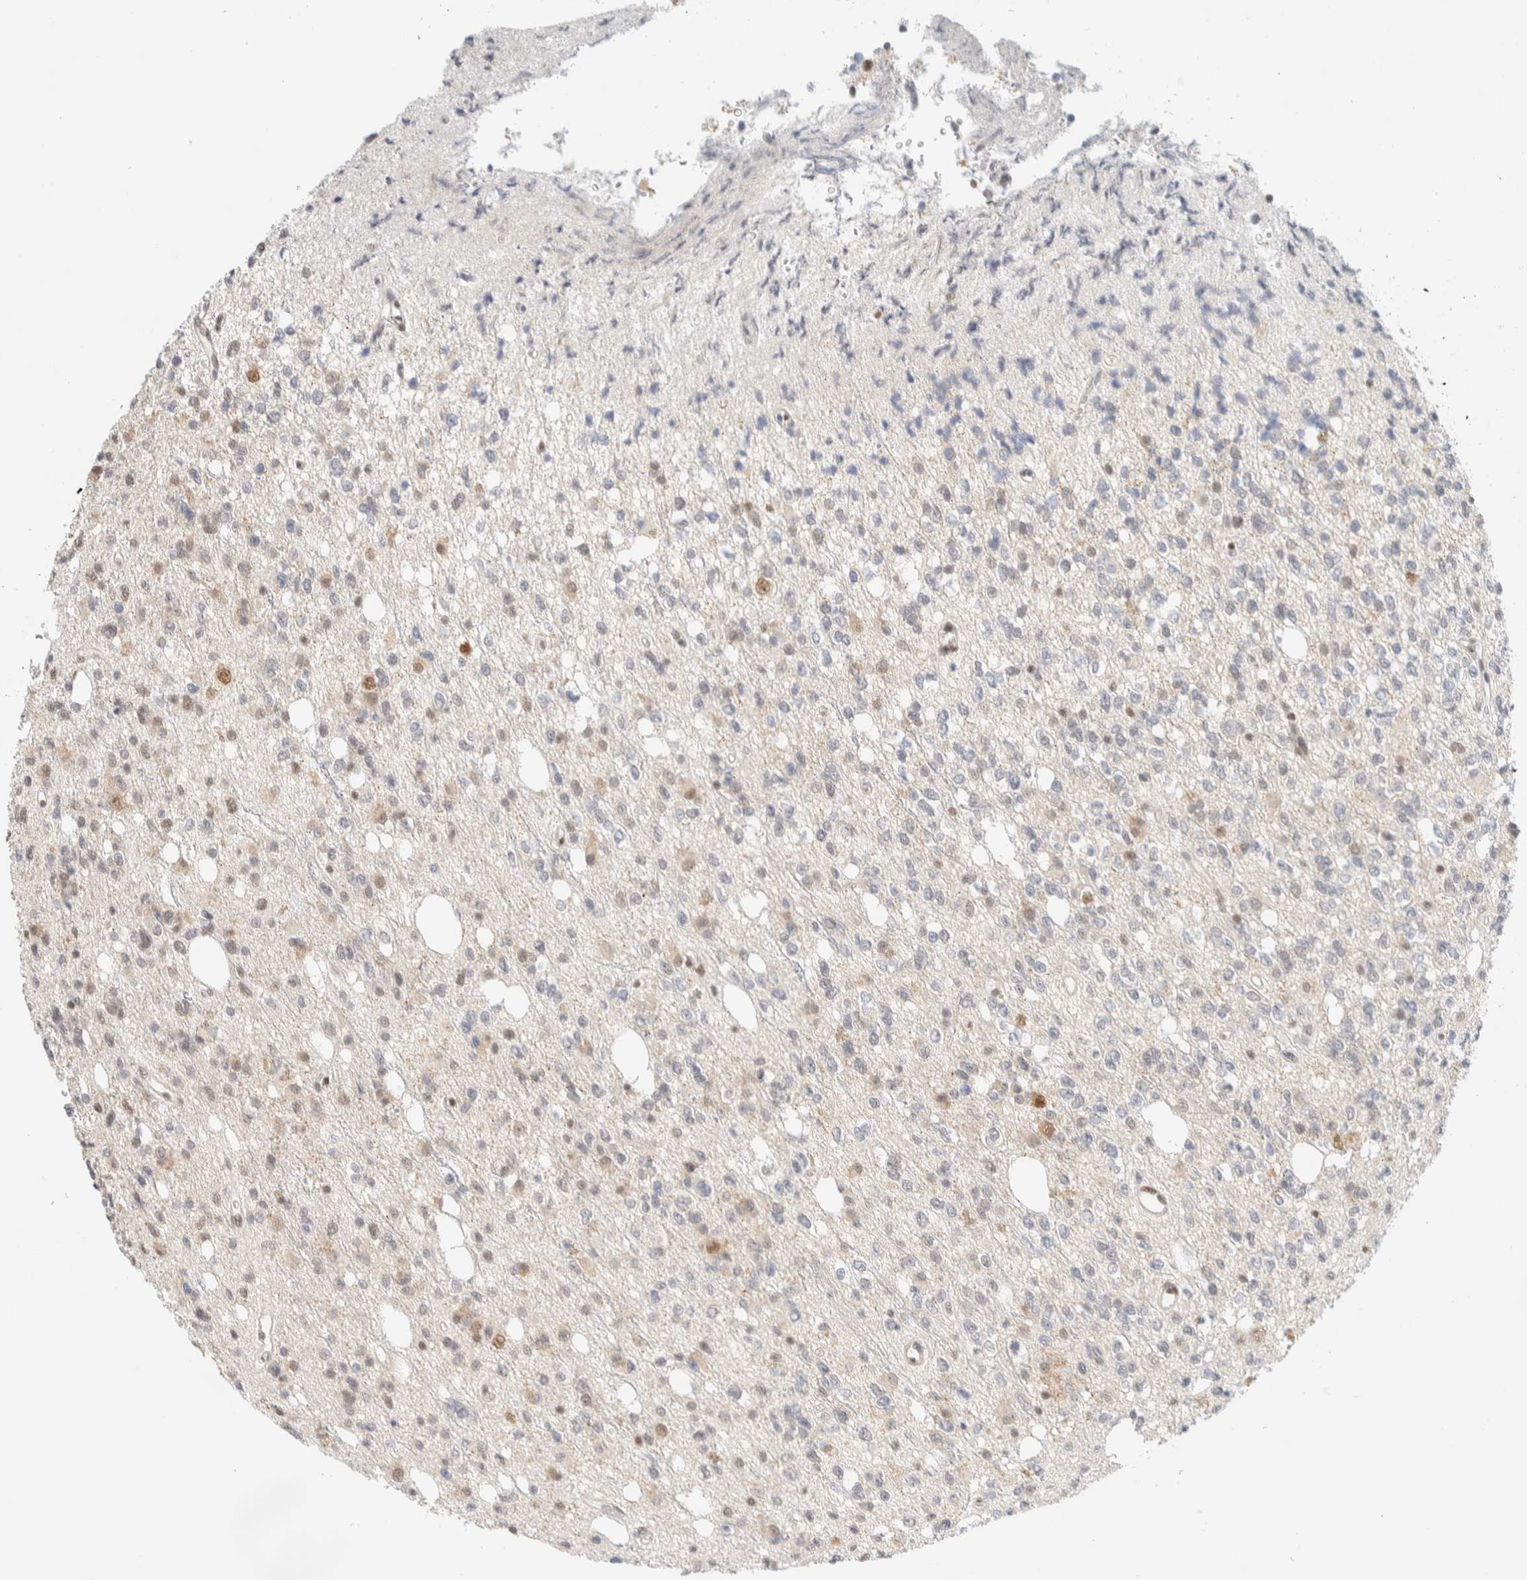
{"staining": {"intensity": "weak", "quantity": "<25%", "location": "cytoplasmic/membranous,nuclear"}, "tissue": "glioma", "cell_type": "Tumor cells", "image_type": "cancer", "snomed": [{"axis": "morphology", "description": "Glioma, malignant, High grade"}, {"axis": "topography", "description": "Brain"}], "caption": "Tumor cells are negative for brown protein staining in malignant glioma (high-grade).", "gene": "PYGO2", "patient": {"sex": "female", "age": 62}}